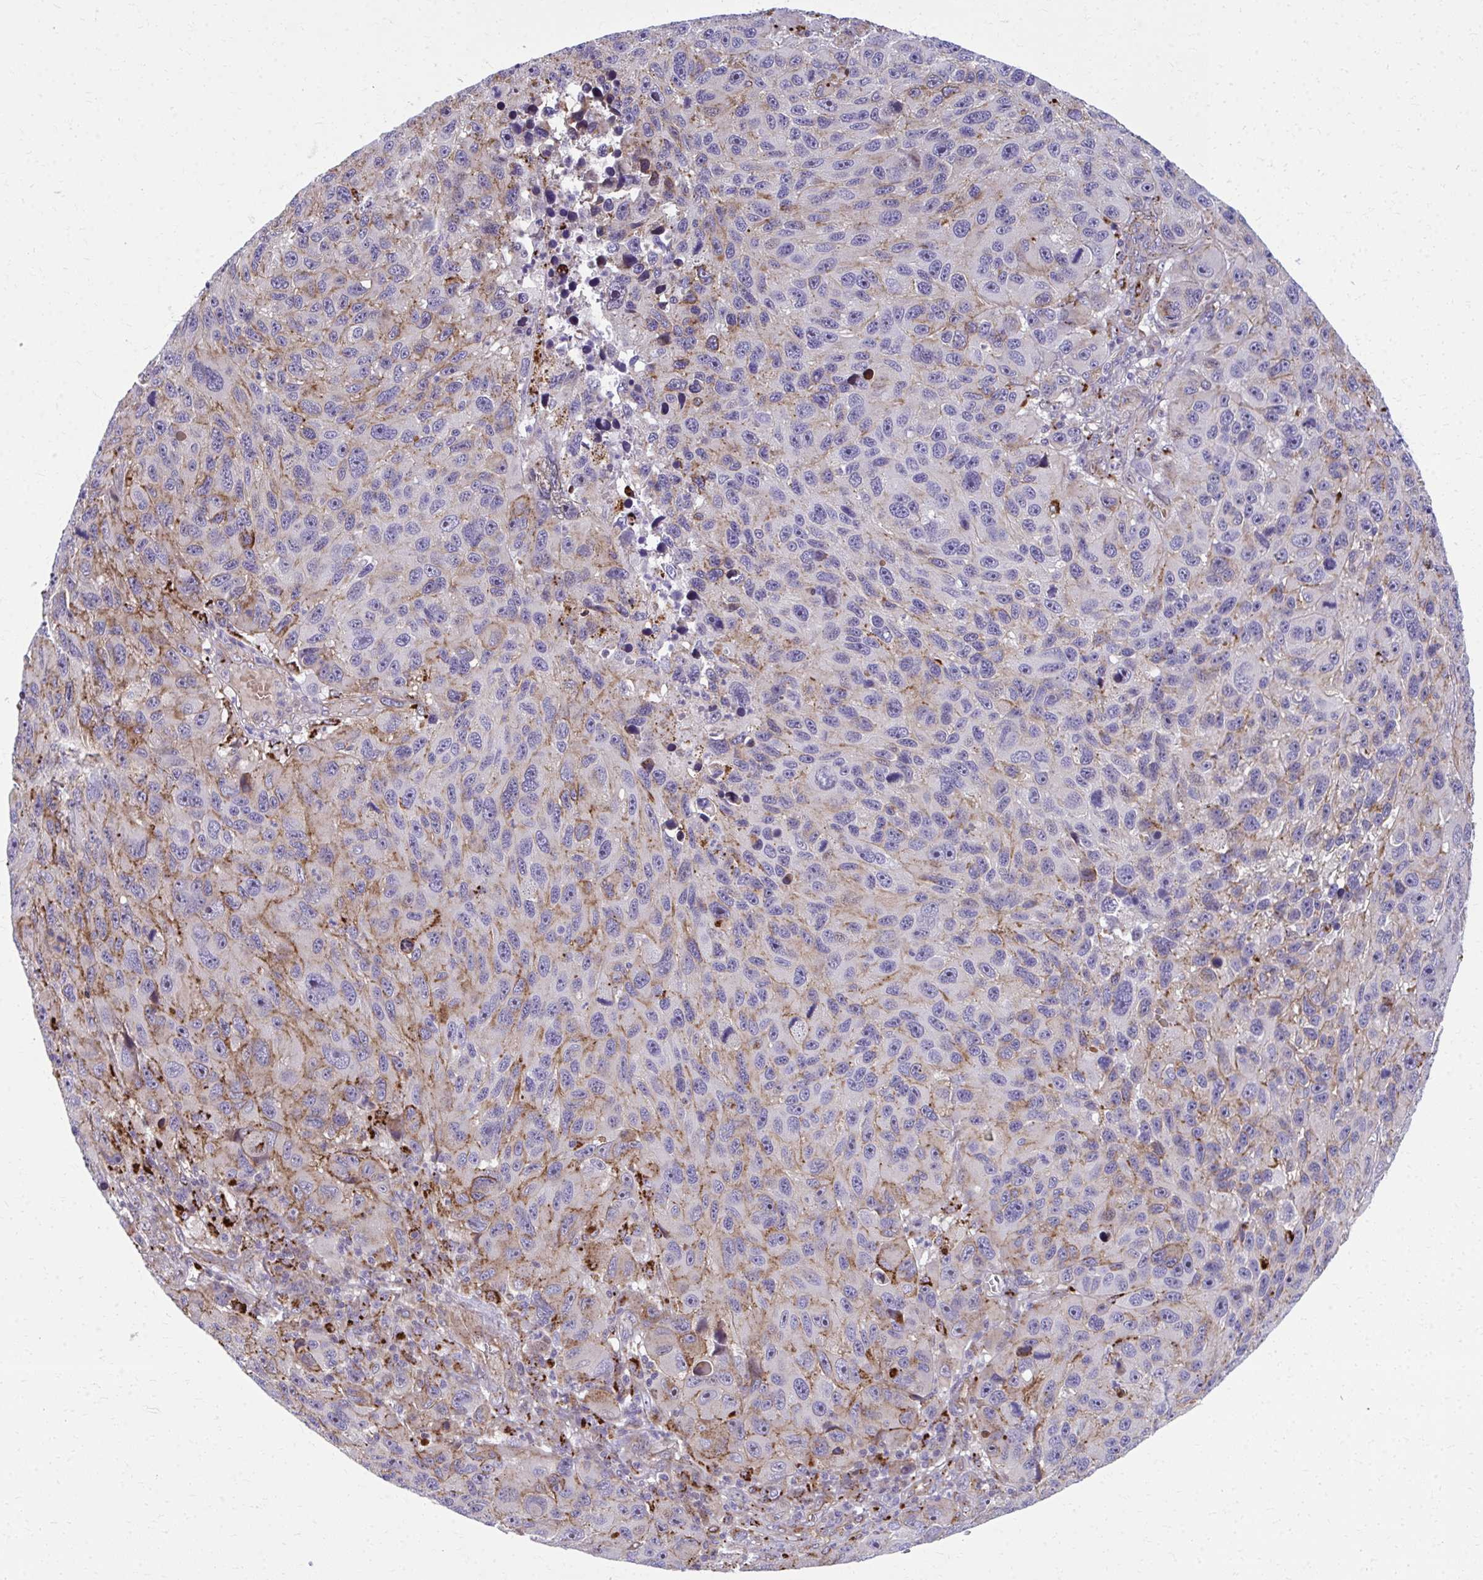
{"staining": {"intensity": "moderate", "quantity": "<25%", "location": "cytoplasmic/membranous"}, "tissue": "melanoma", "cell_type": "Tumor cells", "image_type": "cancer", "snomed": [{"axis": "morphology", "description": "Malignant melanoma, NOS"}, {"axis": "topography", "description": "Skin"}], "caption": "A high-resolution photomicrograph shows immunohistochemistry (IHC) staining of malignant melanoma, which reveals moderate cytoplasmic/membranous expression in about <25% of tumor cells. Using DAB (brown) and hematoxylin (blue) stains, captured at high magnification using brightfield microscopy.", "gene": "LRRC4B", "patient": {"sex": "male", "age": 53}}